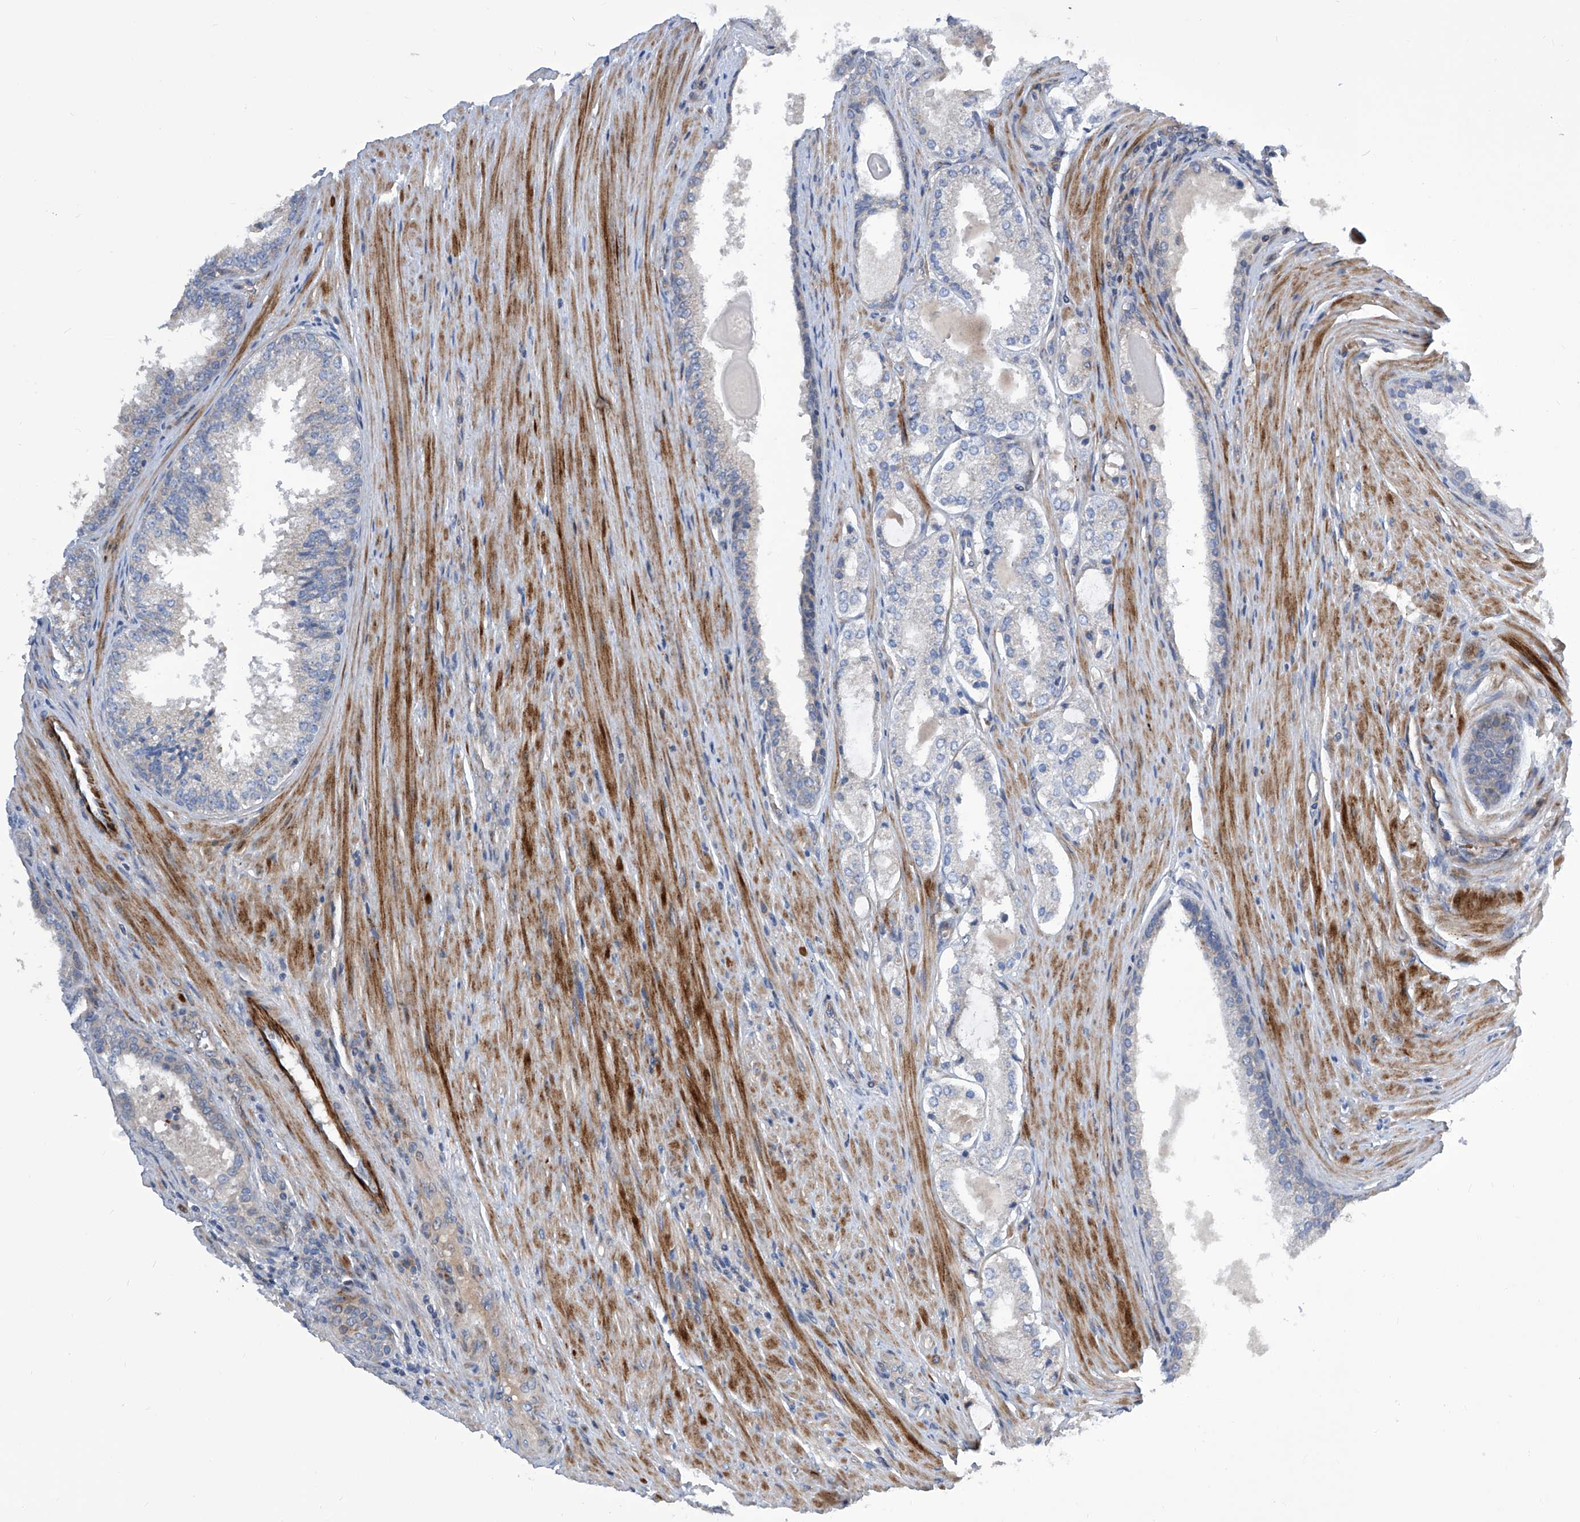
{"staining": {"intensity": "negative", "quantity": "none", "location": "none"}, "tissue": "prostate cancer", "cell_type": "Tumor cells", "image_type": "cancer", "snomed": [{"axis": "morphology", "description": "Adenocarcinoma, High grade"}, {"axis": "topography", "description": "Prostate"}], "caption": "Tumor cells show no significant protein positivity in prostate cancer. Brightfield microscopy of IHC stained with DAB (brown) and hematoxylin (blue), captured at high magnification.", "gene": "USF3", "patient": {"sex": "male", "age": 60}}